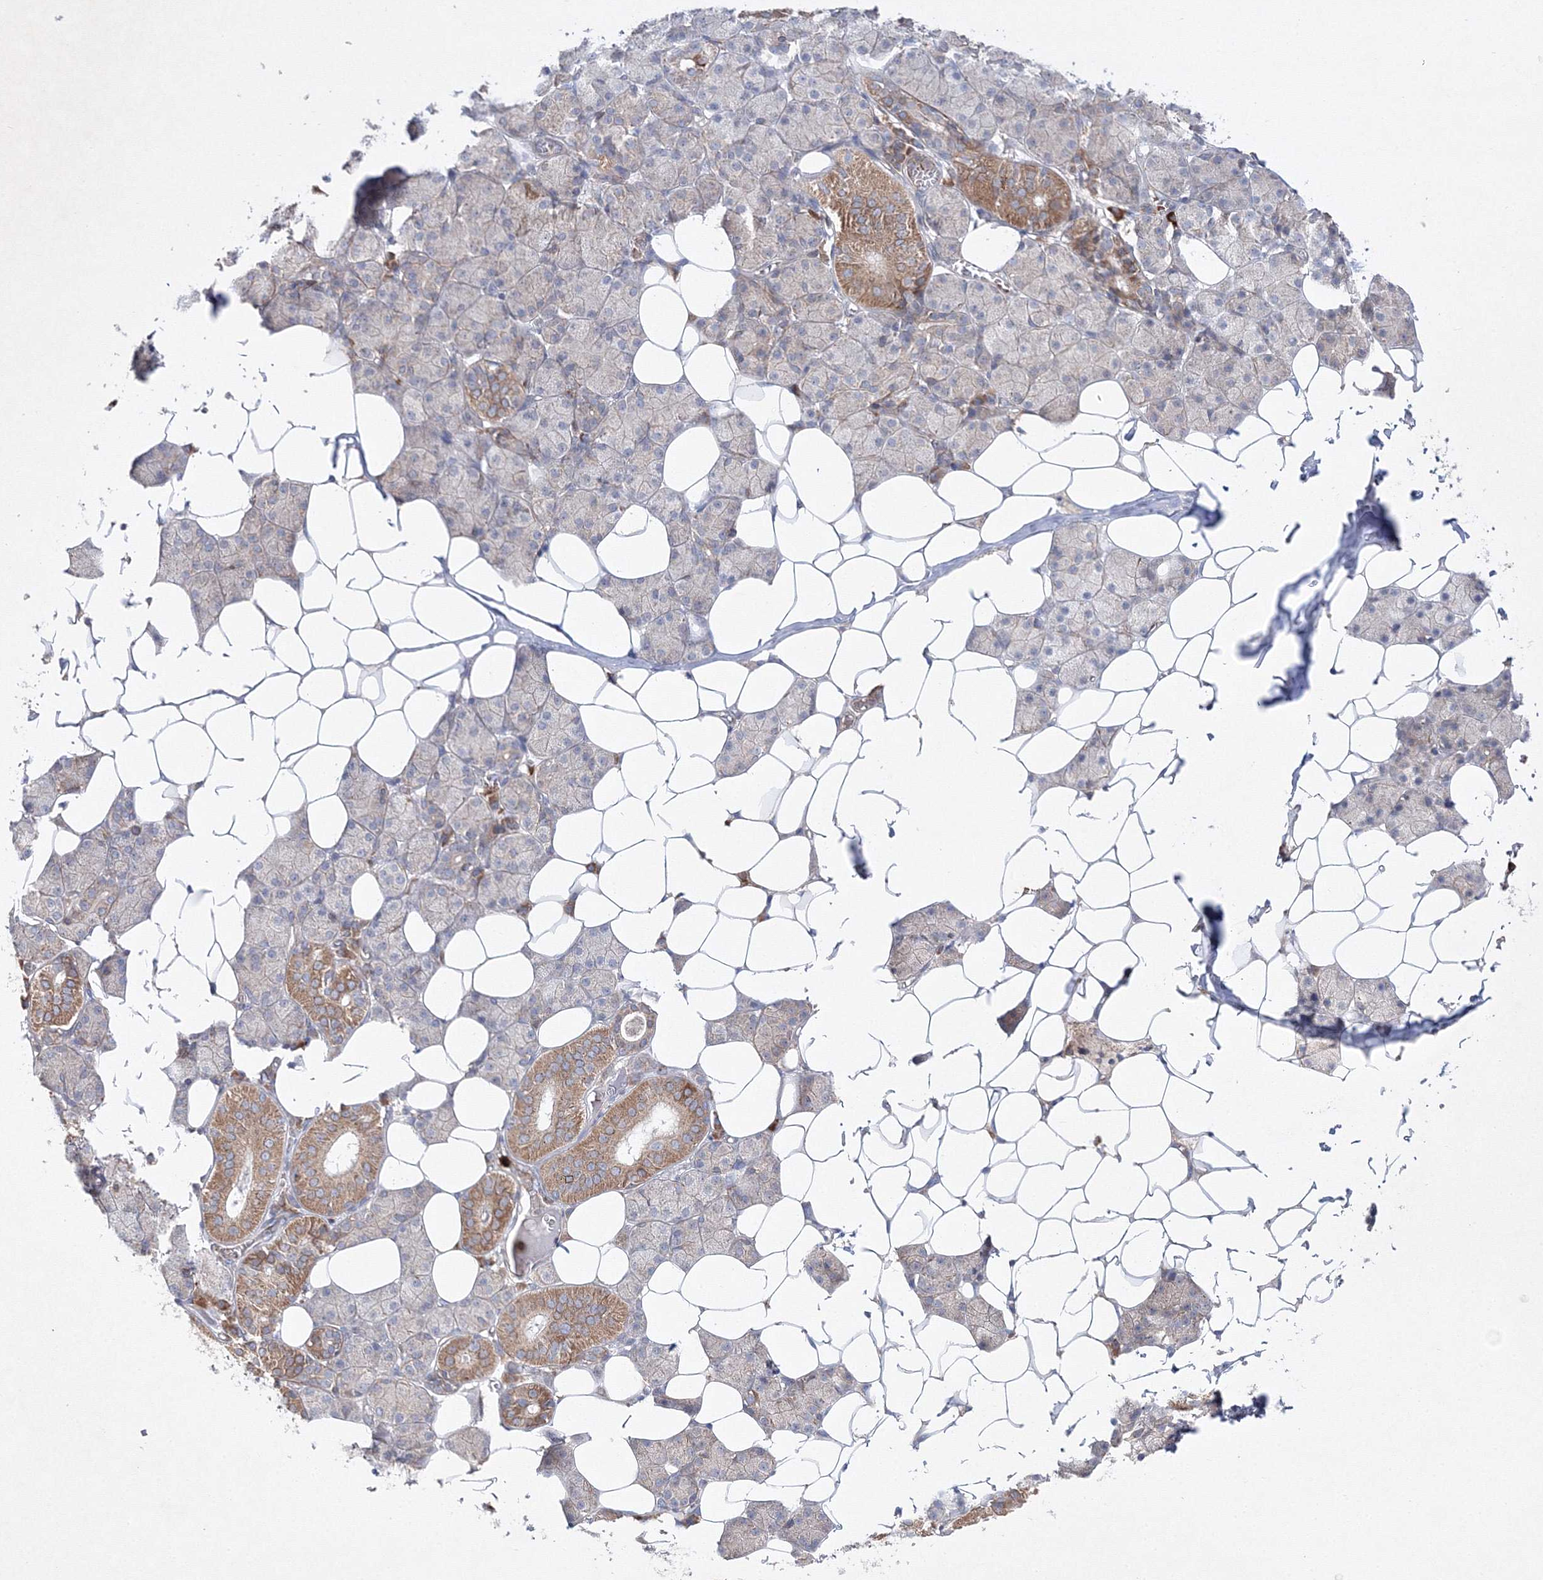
{"staining": {"intensity": "moderate", "quantity": "<25%", "location": "cytoplasmic/membranous"}, "tissue": "salivary gland", "cell_type": "Glandular cells", "image_type": "normal", "snomed": [{"axis": "morphology", "description": "Normal tissue, NOS"}, {"axis": "topography", "description": "Salivary gland"}], "caption": "Human salivary gland stained for a protein (brown) reveals moderate cytoplasmic/membranous positive expression in about <25% of glandular cells.", "gene": "OPA1", "patient": {"sex": "female", "age": 33}}